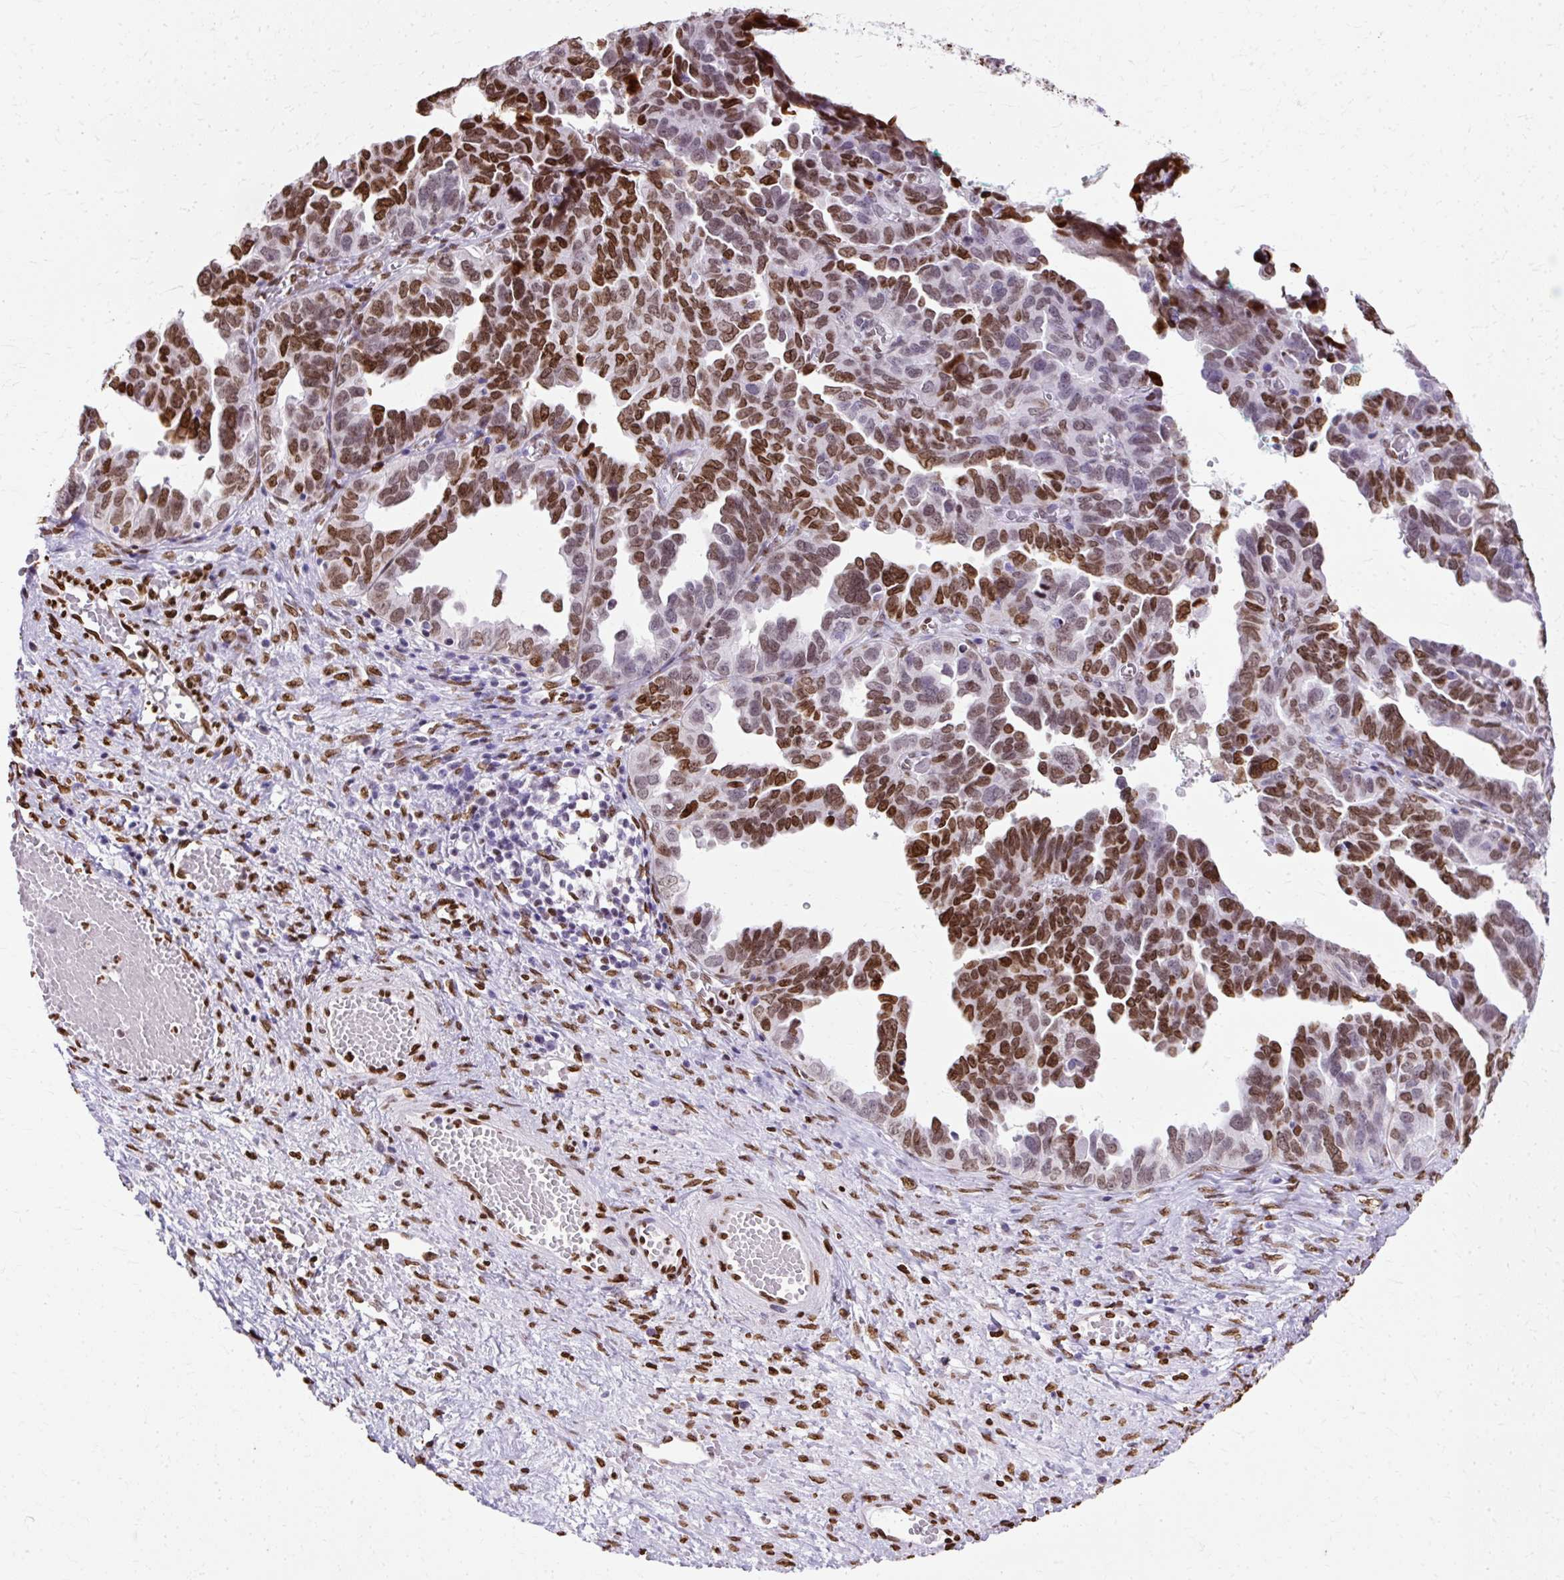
{"staining": {"intensity": "strong", "quantity": ">75%", "location": "nuclear"}, "tissue": "ovarian cancer", "cell_type": "Tumor cells", "image_type": "cancer", "snomed": [{"axis": "morphology", "description": "Cystadenocarcinoma, mucinous, NOS"}, {"axis": "topography", "description": "Ovary"}], "caption": "Tumor cells exhibit high levels of strong nuclear staining in approximately >75% of cells in human mucinous cystadenocarcinoma (ovarian).", "gene": "TMEM184C", "patient": {"sex": "female", "age": 35}}